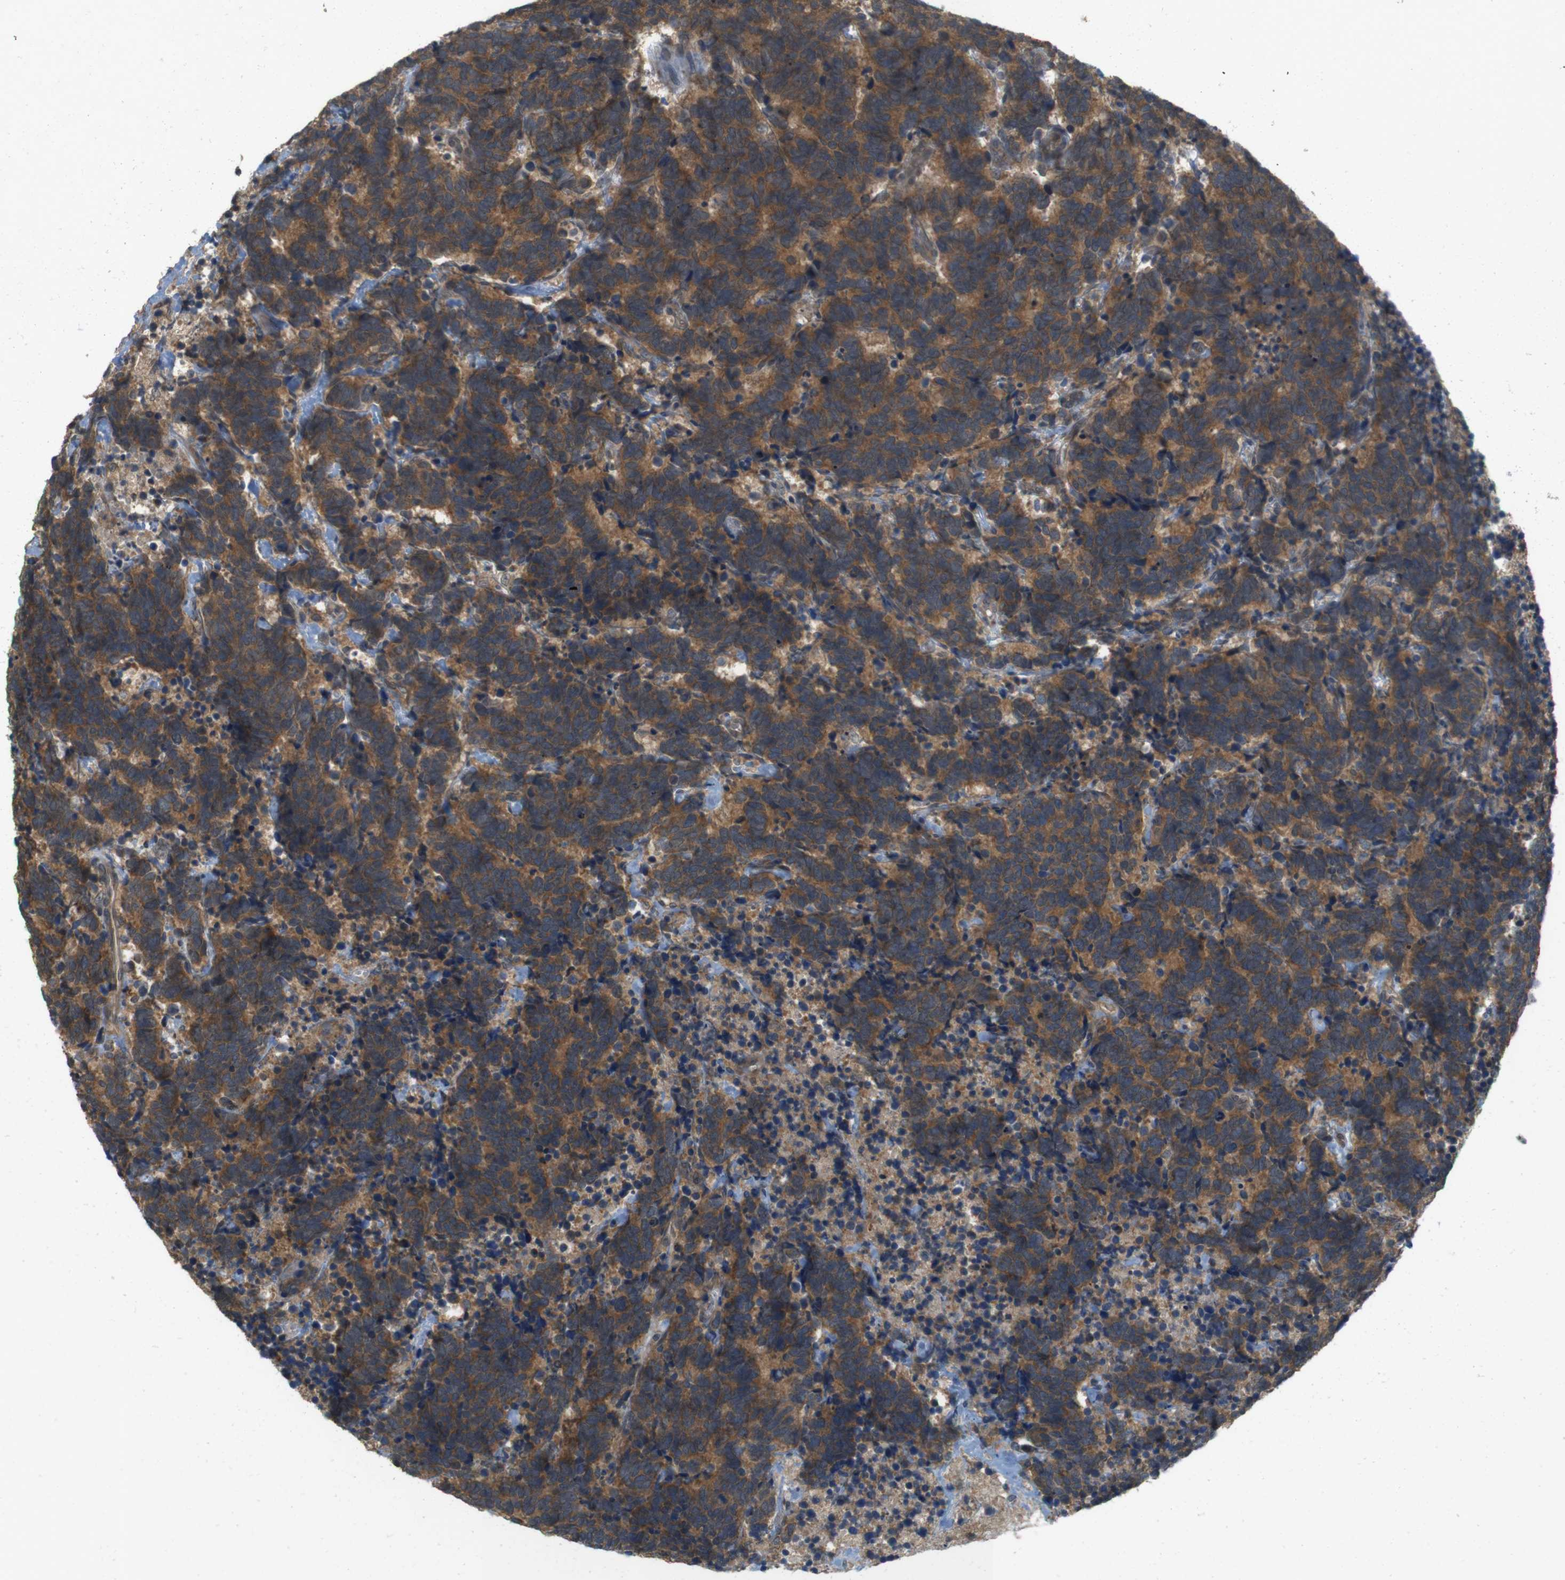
{"staining": {"intensity": "moderate", "quantity": ">75%", "location": "cytoplasmic/membranous"}, "tissue": "carcinoid", "cell_type": "Tumor cells", "image_type": "cancer", "snomed": [{"axis": "morphology", "description": "Carcinoma, NOS"}, {"axis": "morphology", "description": "Carcinoid, malignant, NOS"}, {"axis": "topography", "description": "Urinary bladder"}], "caption": "This micrograph displays immunohistochemistry (IHC) staining of human carcinoid, with medium moderate cytoplasmic/membranous staining in about >75% of tumor cells.", "gene": "RNF130", "patient": {"sex": "male", "age": 57}}